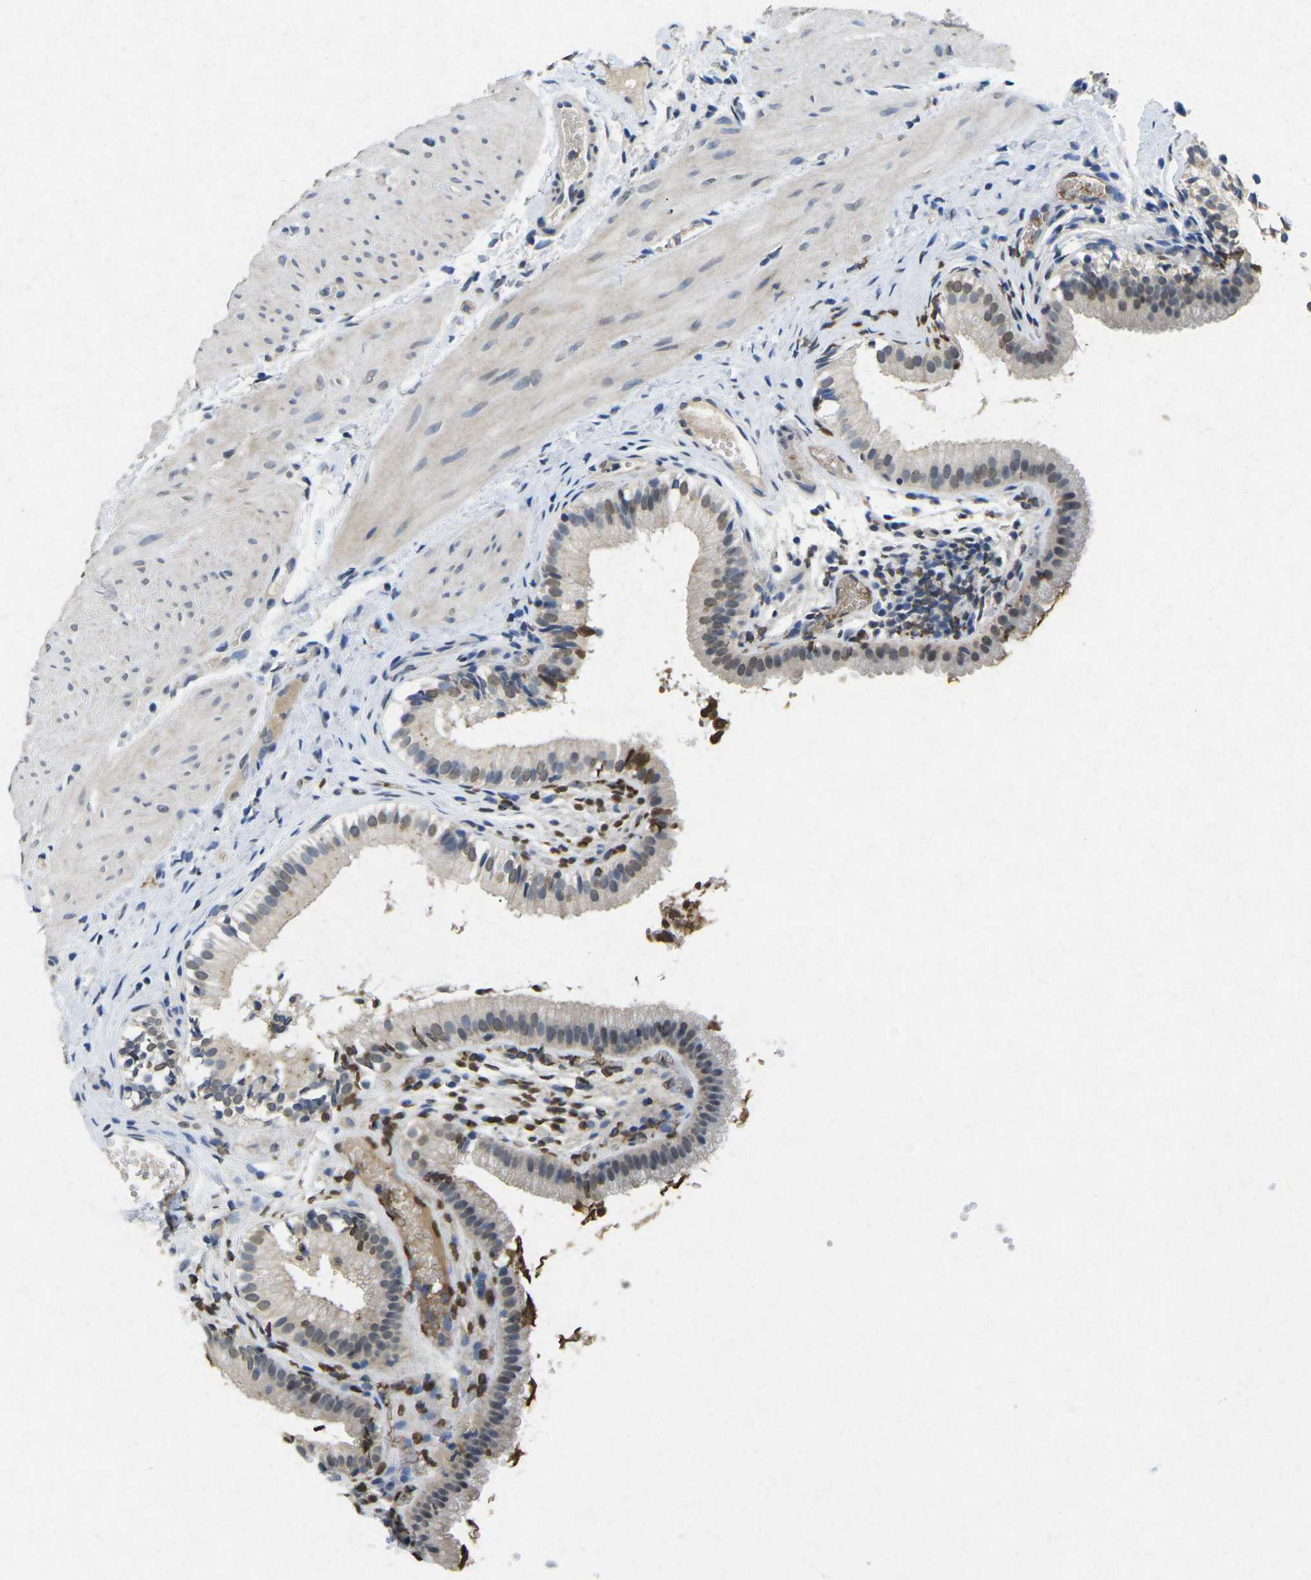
{"staining": {"intensity": "moderate", "quantity": "<25%", "location": "cytoplasmic/membranous,nuclear"}, "tissue": "gallbladder", "cell_type": "Glandular cells", "image_type": "normal", "snomed": [{"axis": "morphology", "description": "Normal tissue, NOS"}, {"axis": "topography", "description": "Gallbladder"}], "caption": "A low amount of moderate cytoplasmic/membranous,nuclear staining is identified in approximately <25% of glandular cells in unremarkable gallbladder. (brown staining indicates protein expression, while blue staining denotes nuclei).", "gene": "SCNN1B", "patient": {"sex": "female", "age": 26}}